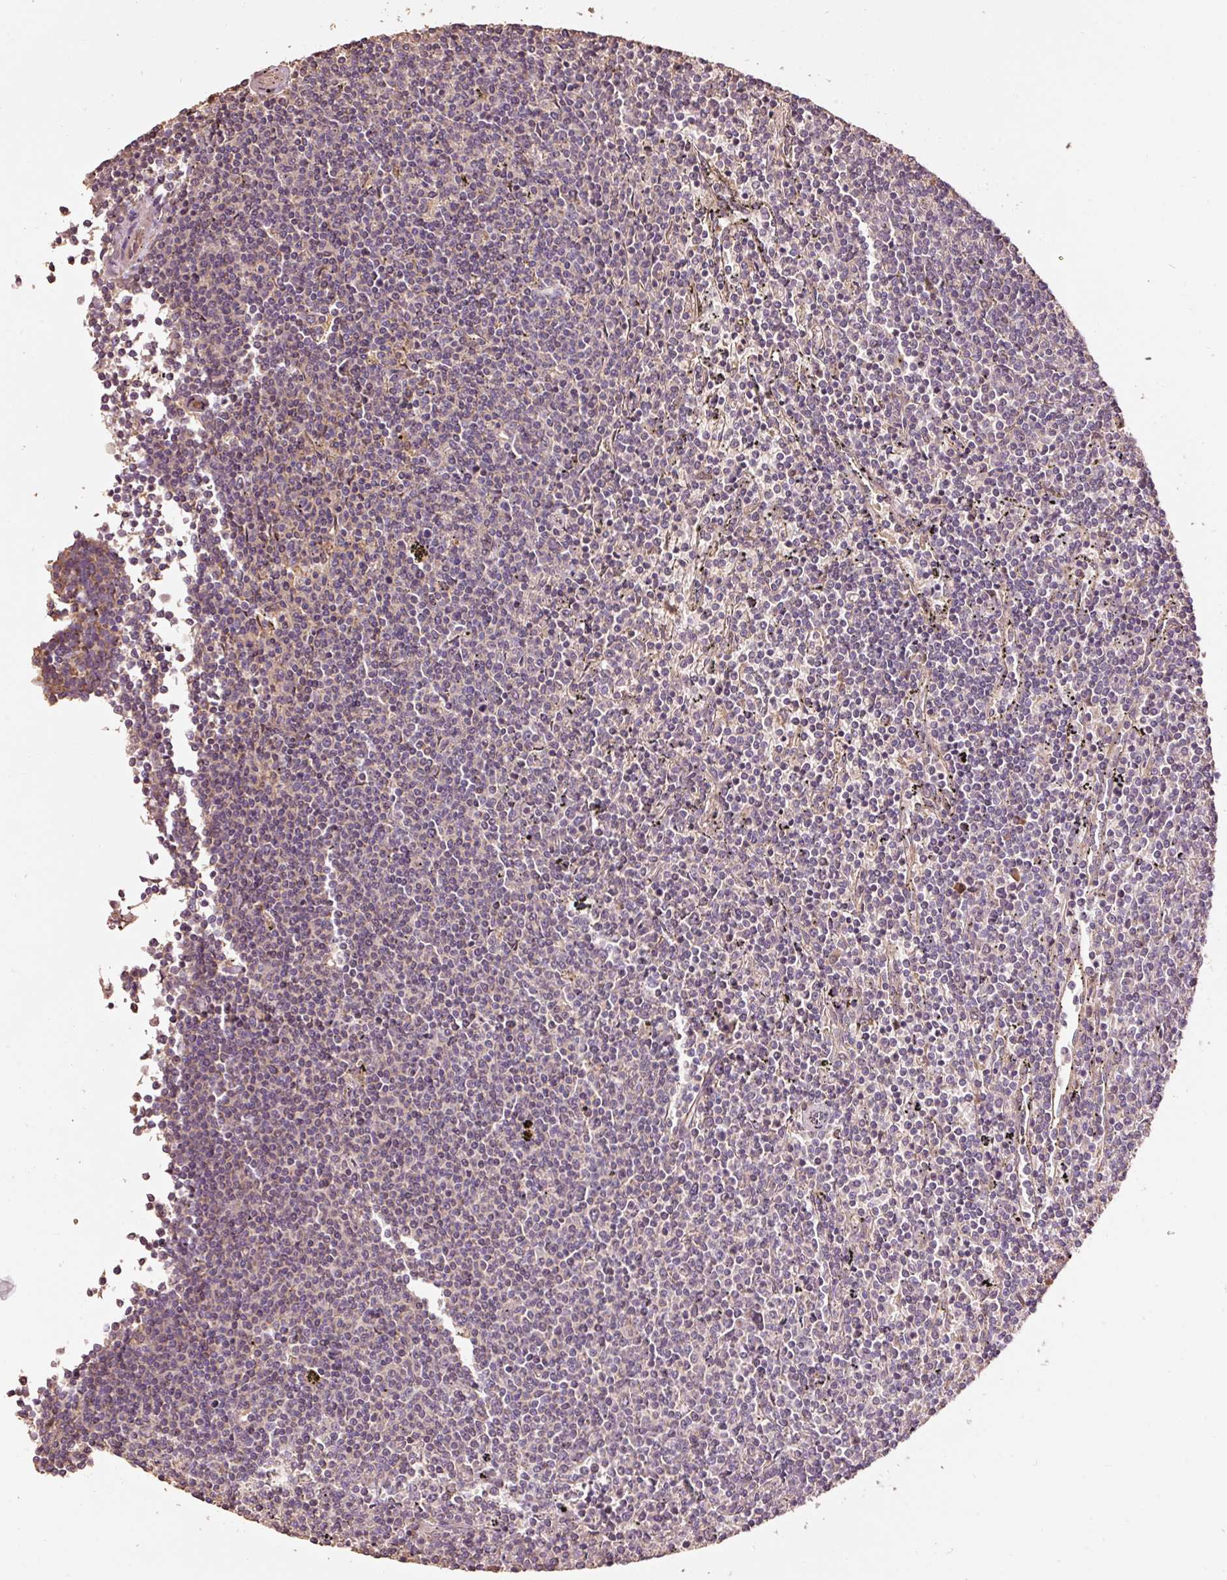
{"staining": {"intensity": "weak", "quantity": "<25%", "location": "cytoplasmic/membranous"}, "tissue": "lymphoma", "cell_type": "Tumor cells", "image_type": "cancer", "snomed": [{"axis": "morphology", "description": "Malignant lymphoma, non-Hodgkin's type, Low grade"}, {"axis": "topography", "description": "Spleen"}], "caption": "An image of human low-grade malignant lymphoma, non-Hodgkin's type is negative for staining in tumor cells.", "gene": "EFHC1", "patient": {"sex": "female", "age": 50}}